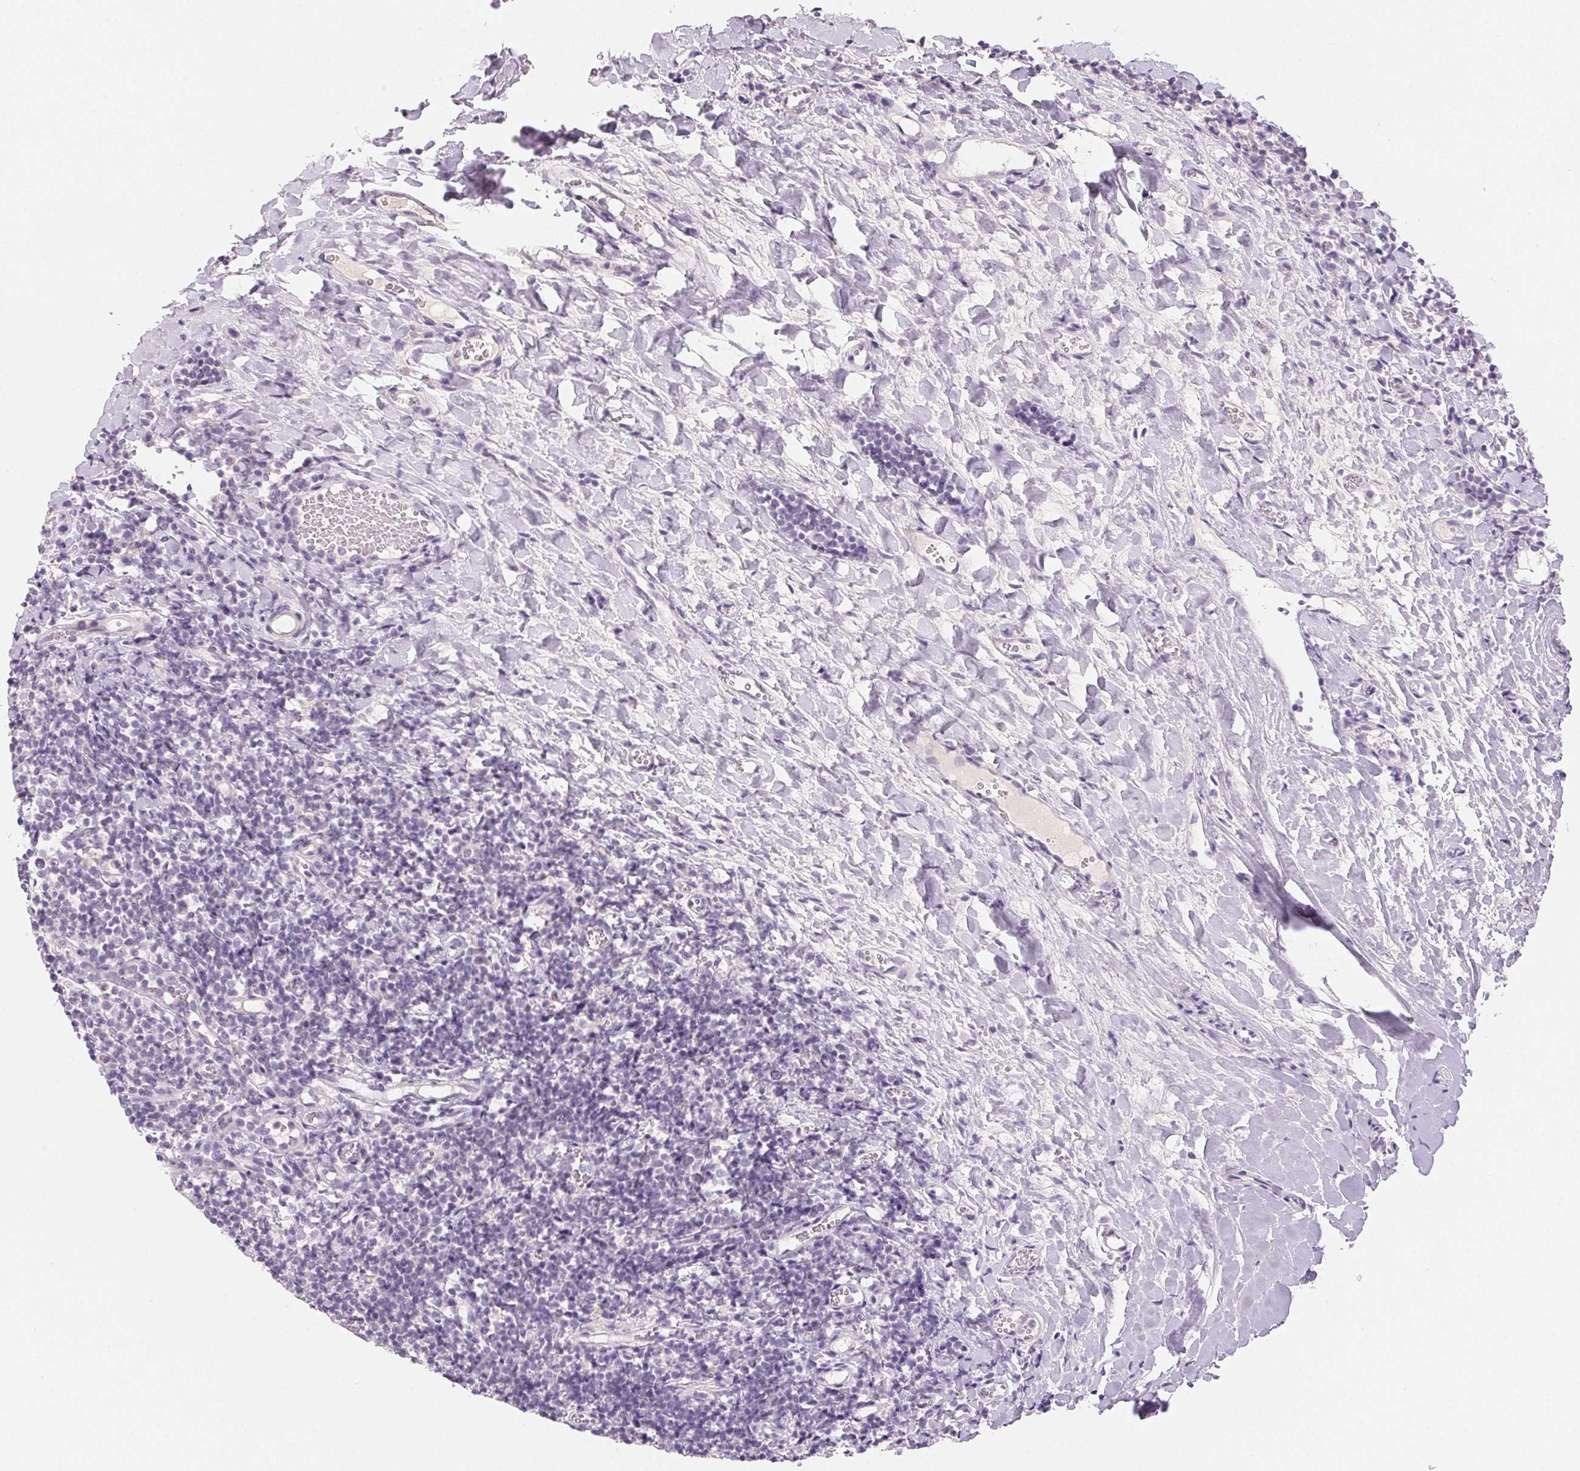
{"staining": {"intensity": "negative", "quantity": "none", "location": "none"}, "tissue": "tonsil", "cell_type": "Germinal center cells", "image_type": "normal", "snomed": [{"axis": "morphology", "description": "Normal tissue, NOS"}, {"axis": "topography", "description": "Tonsil"}], "caption": "Germinal center cells show no significant protein expression in normal tonsil. (Brightfield microscopy of DAB IHC at high magnification).", "gene": "BPIFB2", "patient": {"sex": "female", "age": 10}}